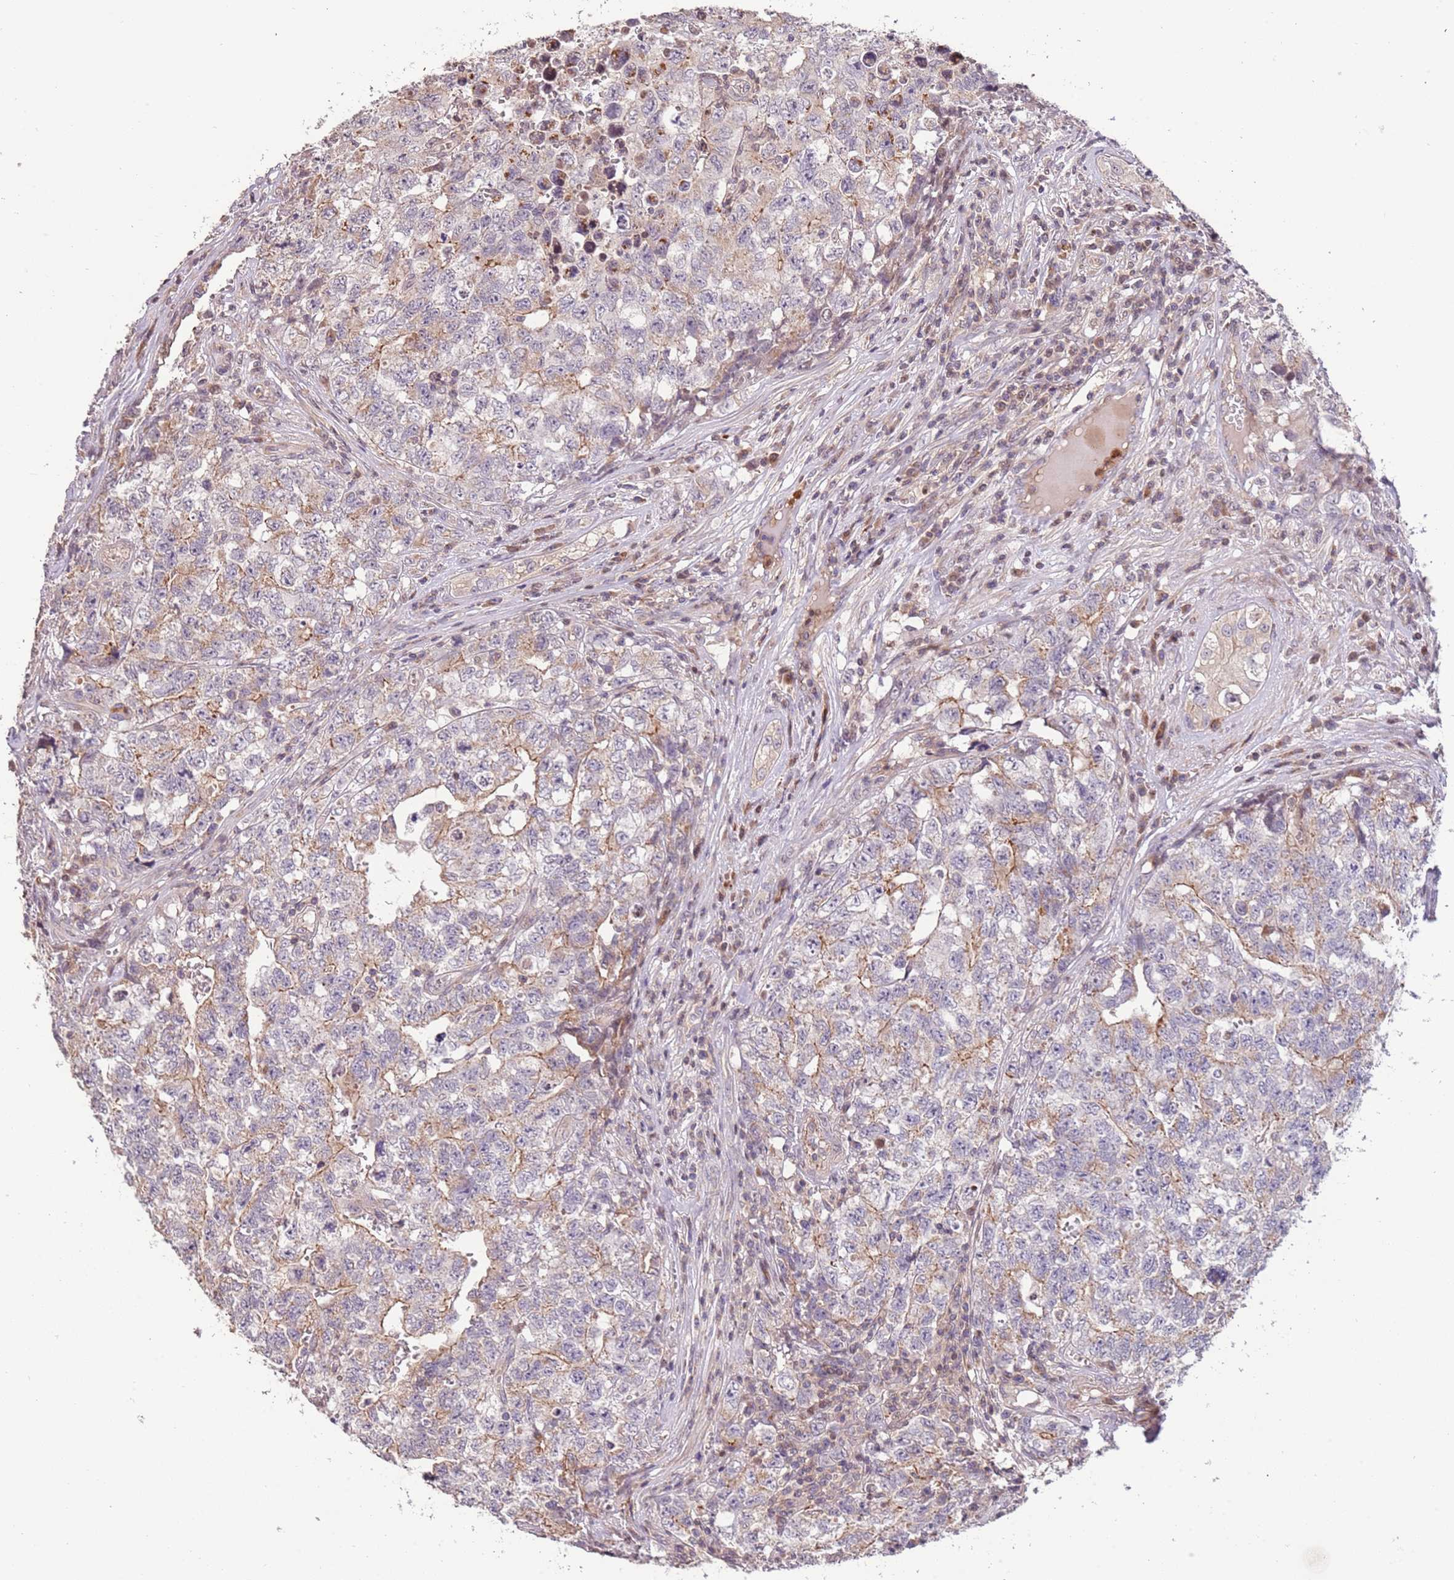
{"staining": {"intensity": "weak", "quantity": "25%-75%", "location": "cytoplasmic/membranous"}, "tissue": "testis cancer", "cell_type": "Tumor cells", "image_type": "cancer", "snomed": [{"axis": "morphology", "description": "Carcinoma, Embryonal, NOS"}, {"axis": "topography", "description": "Testis"}], "caption": "Brown immunohistochemical staining in embryonal carcinoma (testis) demonstrates weak cytoplasmic/membranous positivity in approximately 25%-75% of tumor cells.", "gene": "SLC16A4", "patient": {"sex": "male", "age": 31}}